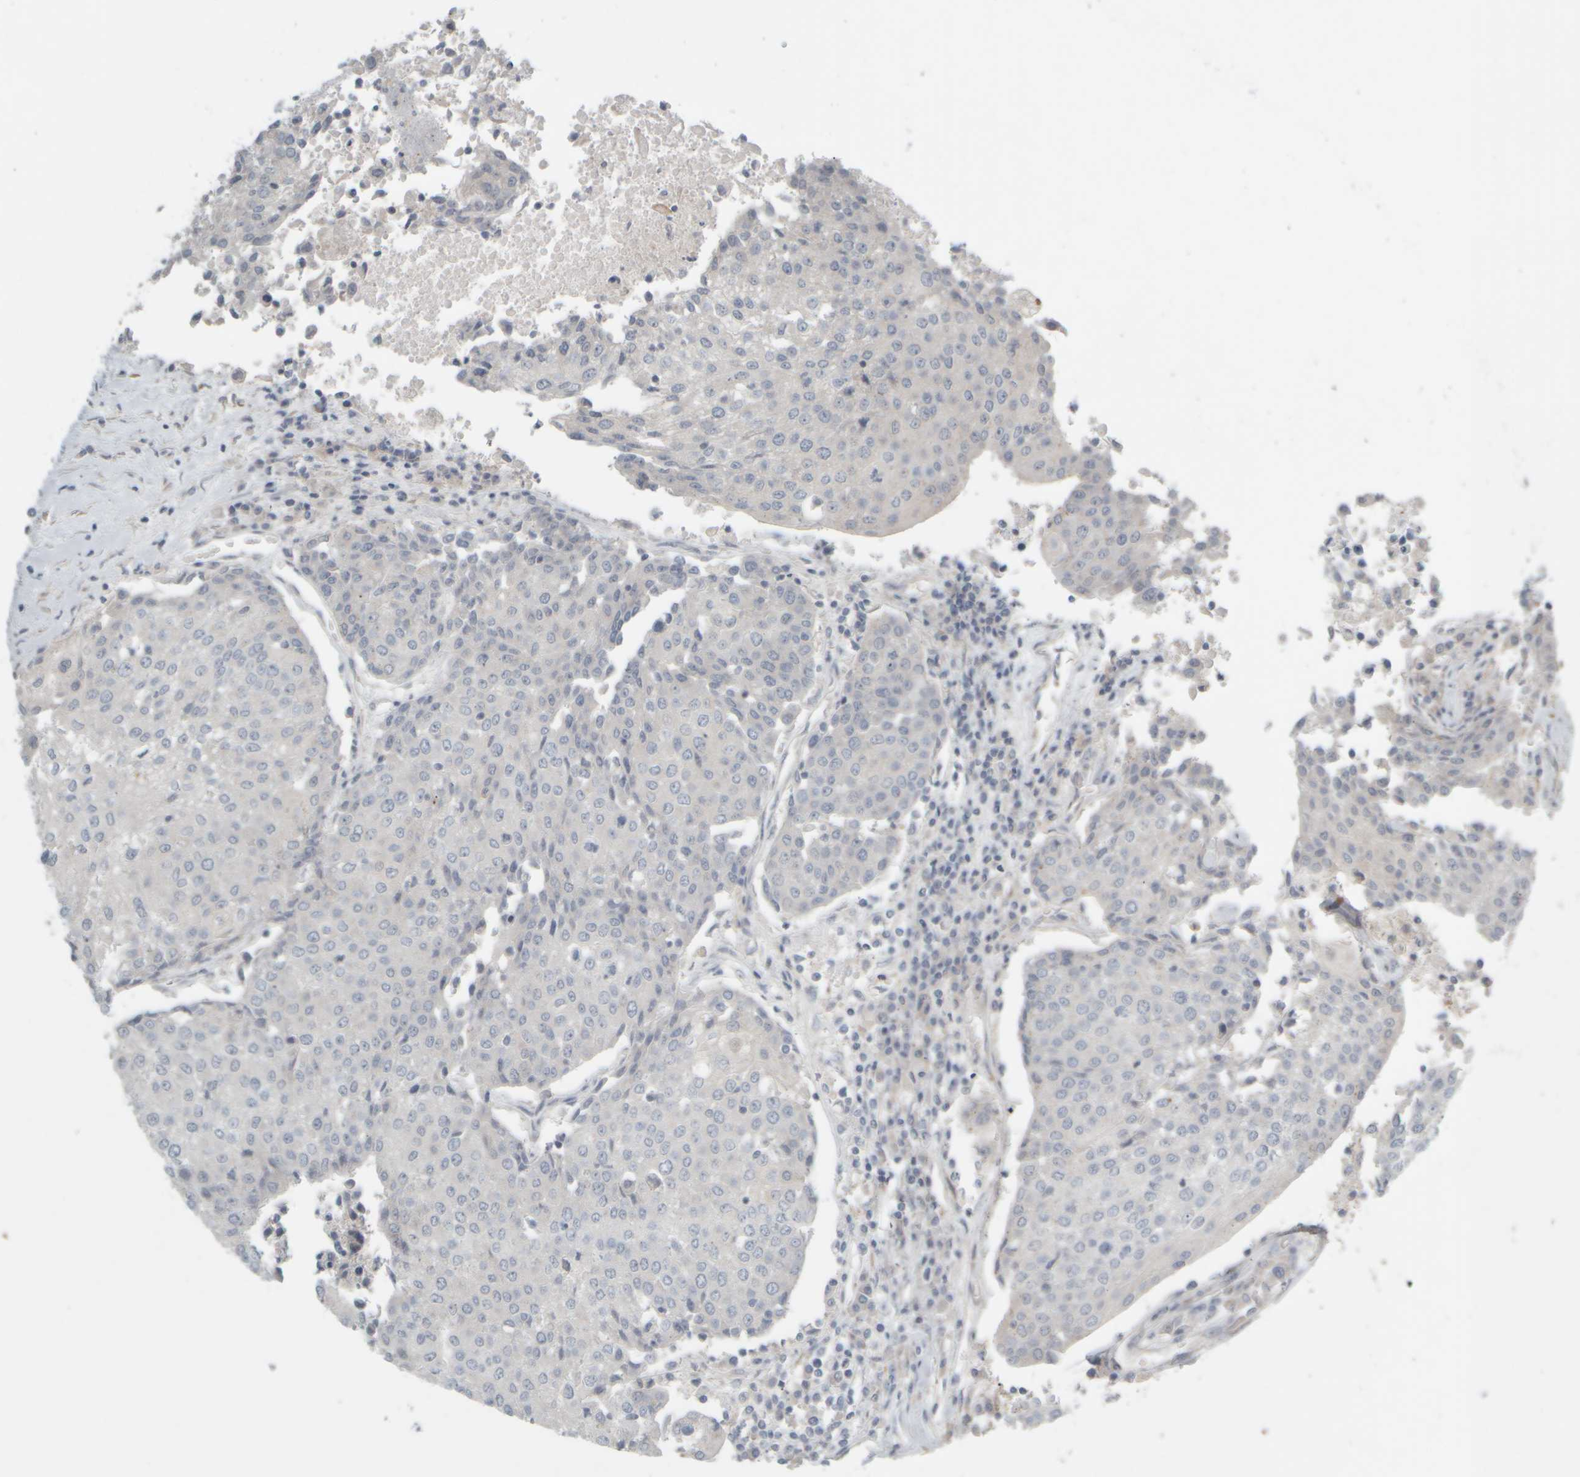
{"staining": {"intensity": "negative", "quantity": "none", "location": "none"}, "tissue": "urothelial cancer", "cell_type": "Tumor cells", "image_type": "cancer", "snomed": [{"axis": "morphology", "description": "Urothelial carcinoma, High grade"}, {"axis": "topography", "description": "Urinary bladder"}], "caption": "IHC of urothelial carcinoma (high-grade) shows no positivity in tumor cells.", "gene": "HGS", "patient": {"sex": "female", "age": 85}}